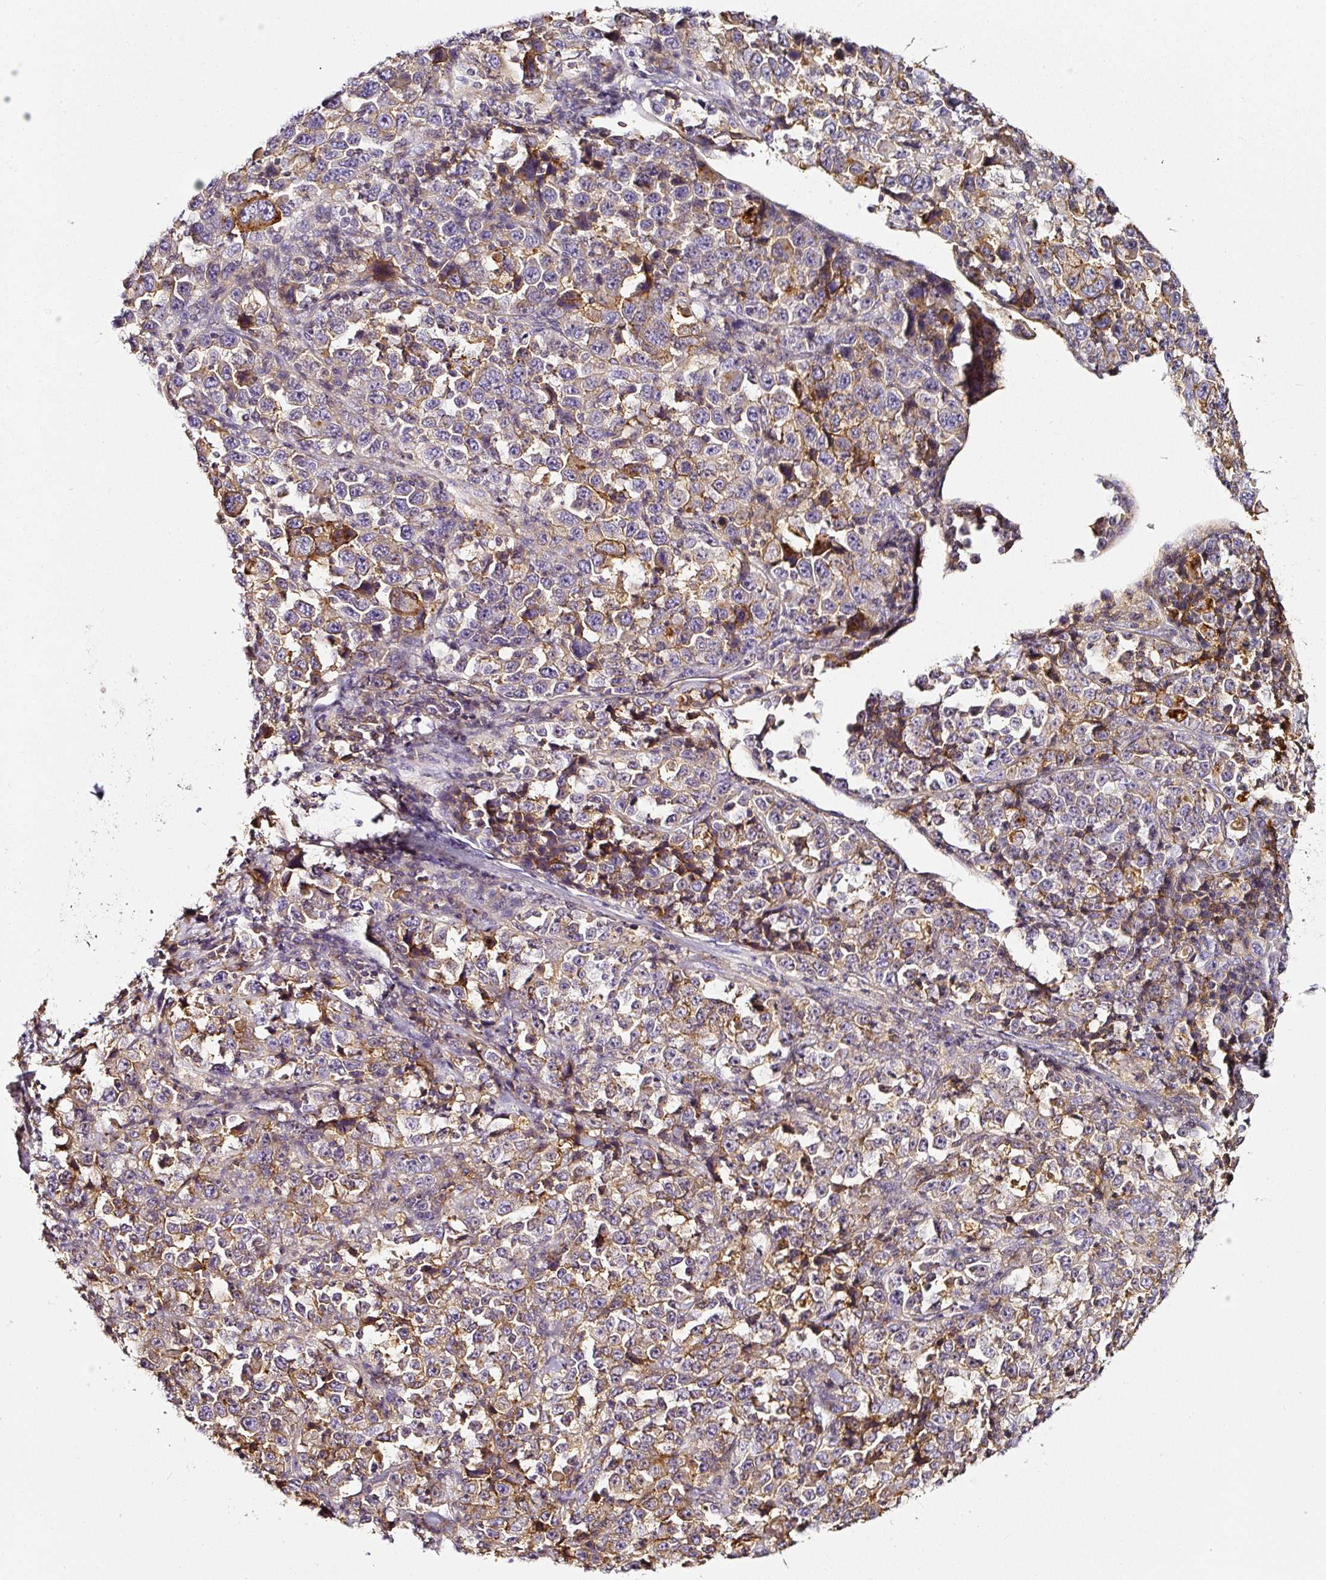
{"staining": {"intensity": "moderate", "quantity": "25%-75%", "location": "cytoplasmic/membranous"}, "tissue": "stomach cancer", "cell_type": "Tumor cells", "image_type": "cancer", "snomed": [{"axis": "morphology", "description": "Normal tissue, NOS"}, {"axis": "morphology", "description": "Adenocarcinoma, NOS"}, {"axis": "topography", "description": "Stomach, upper"}, {"axis": "topography", "description": "Stomach"}], "caption": "Immunohistochemical staining of stomach adenocarcinoma demonstrates medium levels of moderate cytoplasmic/membranous protein positivity in approximately 25%-75% of tumor cells.", "gene": "CD47", "patient": {"sex": "male", "age": 59}}